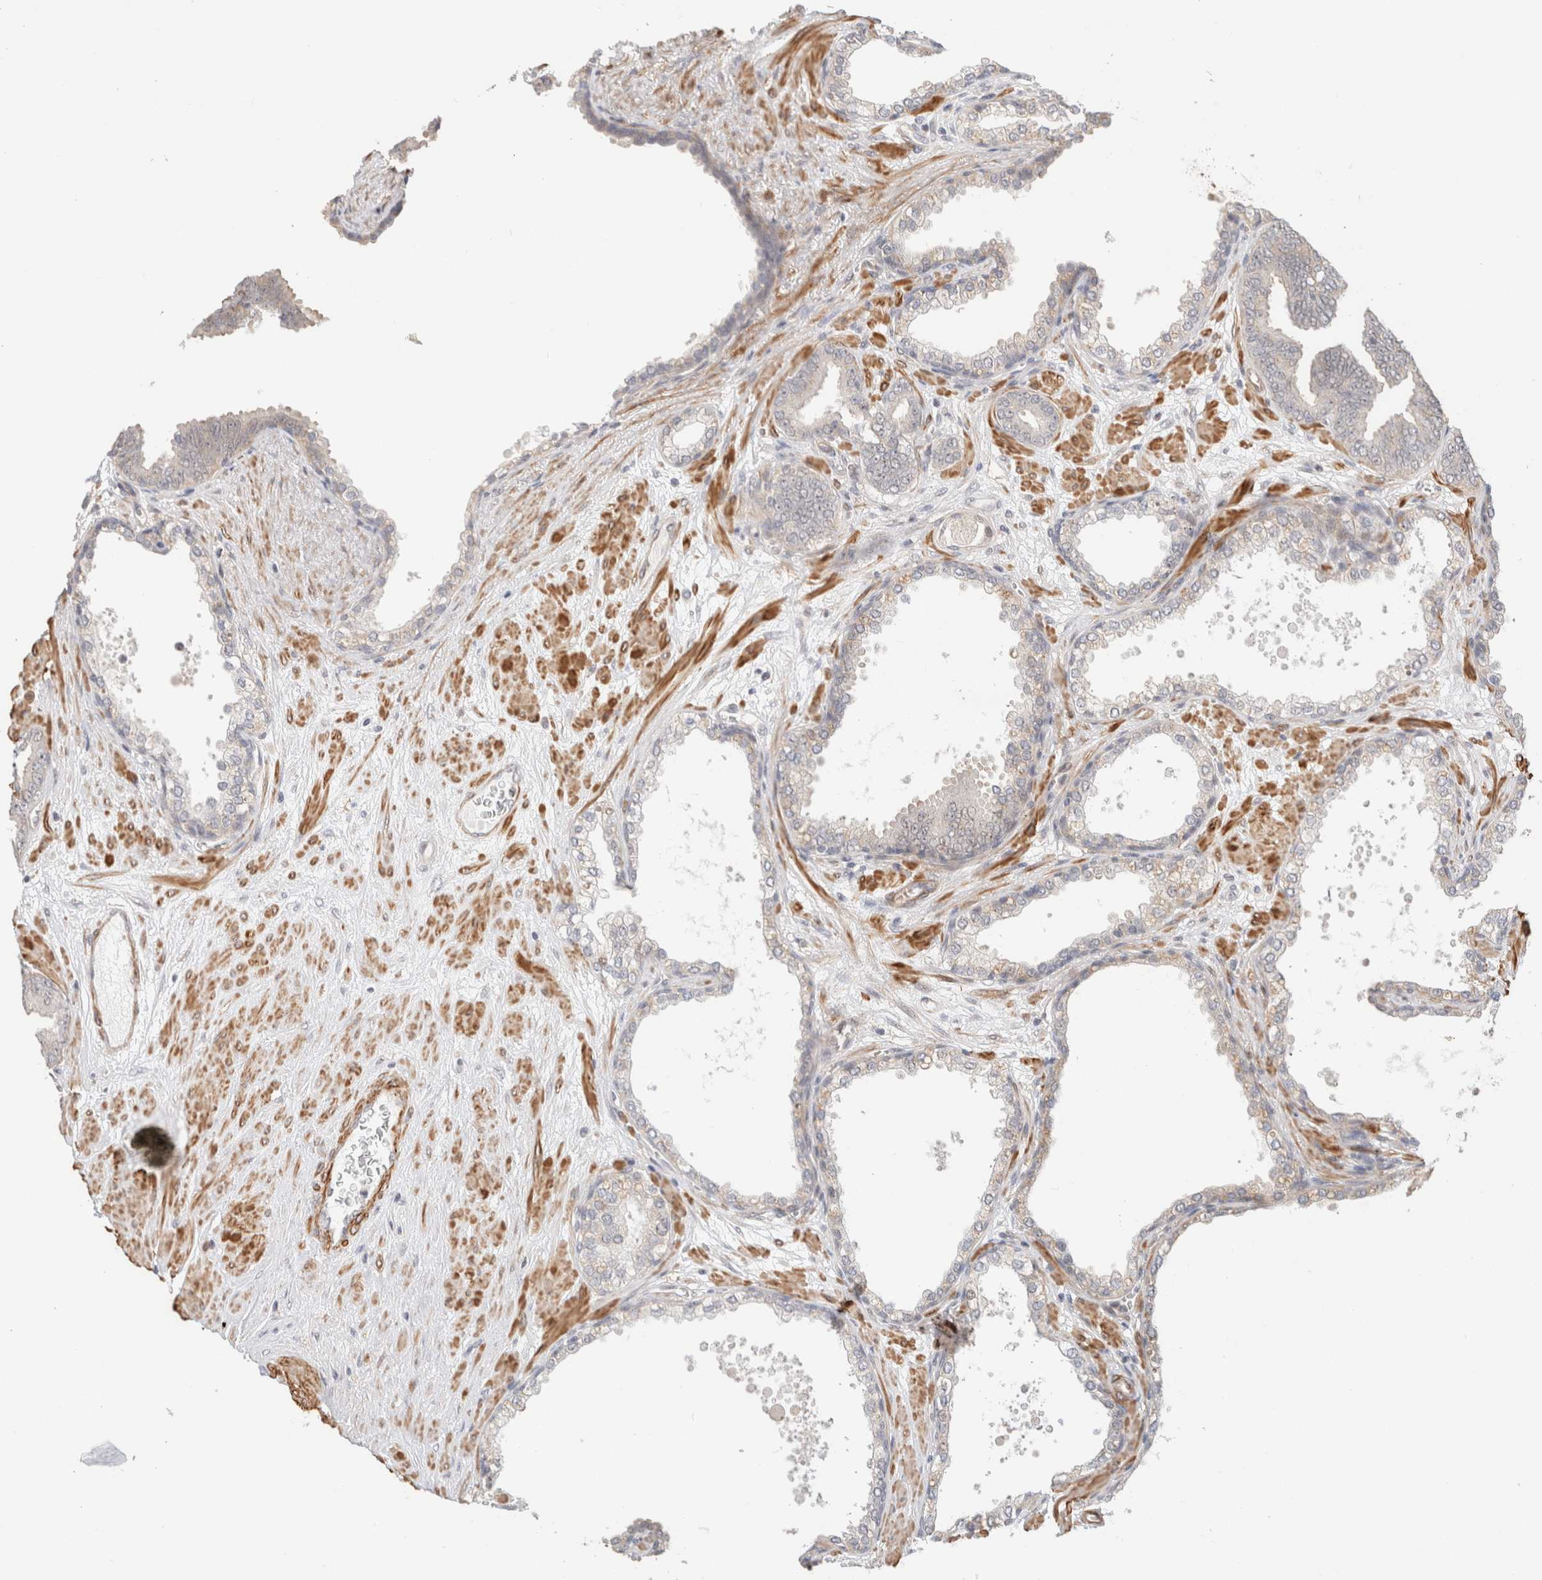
{"staining": {"intensity": "negative", "quantity": "none", "location": "none"}, "tissue": "prostate cancer", "cell_type": "Tumor cells", "image_type": "cancer", "snomed": [{"axis": "morphology", "description": "Adenocarcinoma, Low grade"}, {"axis": "topography", "description": "Prostate"}], "caption": "This is an immunohistochemistry photomicrograph of prostate adenocarcinoma (low-grade). There is no expression in tumor cells.", "gene": "ID3", "patient": {"sex": "male", "age": 62}}